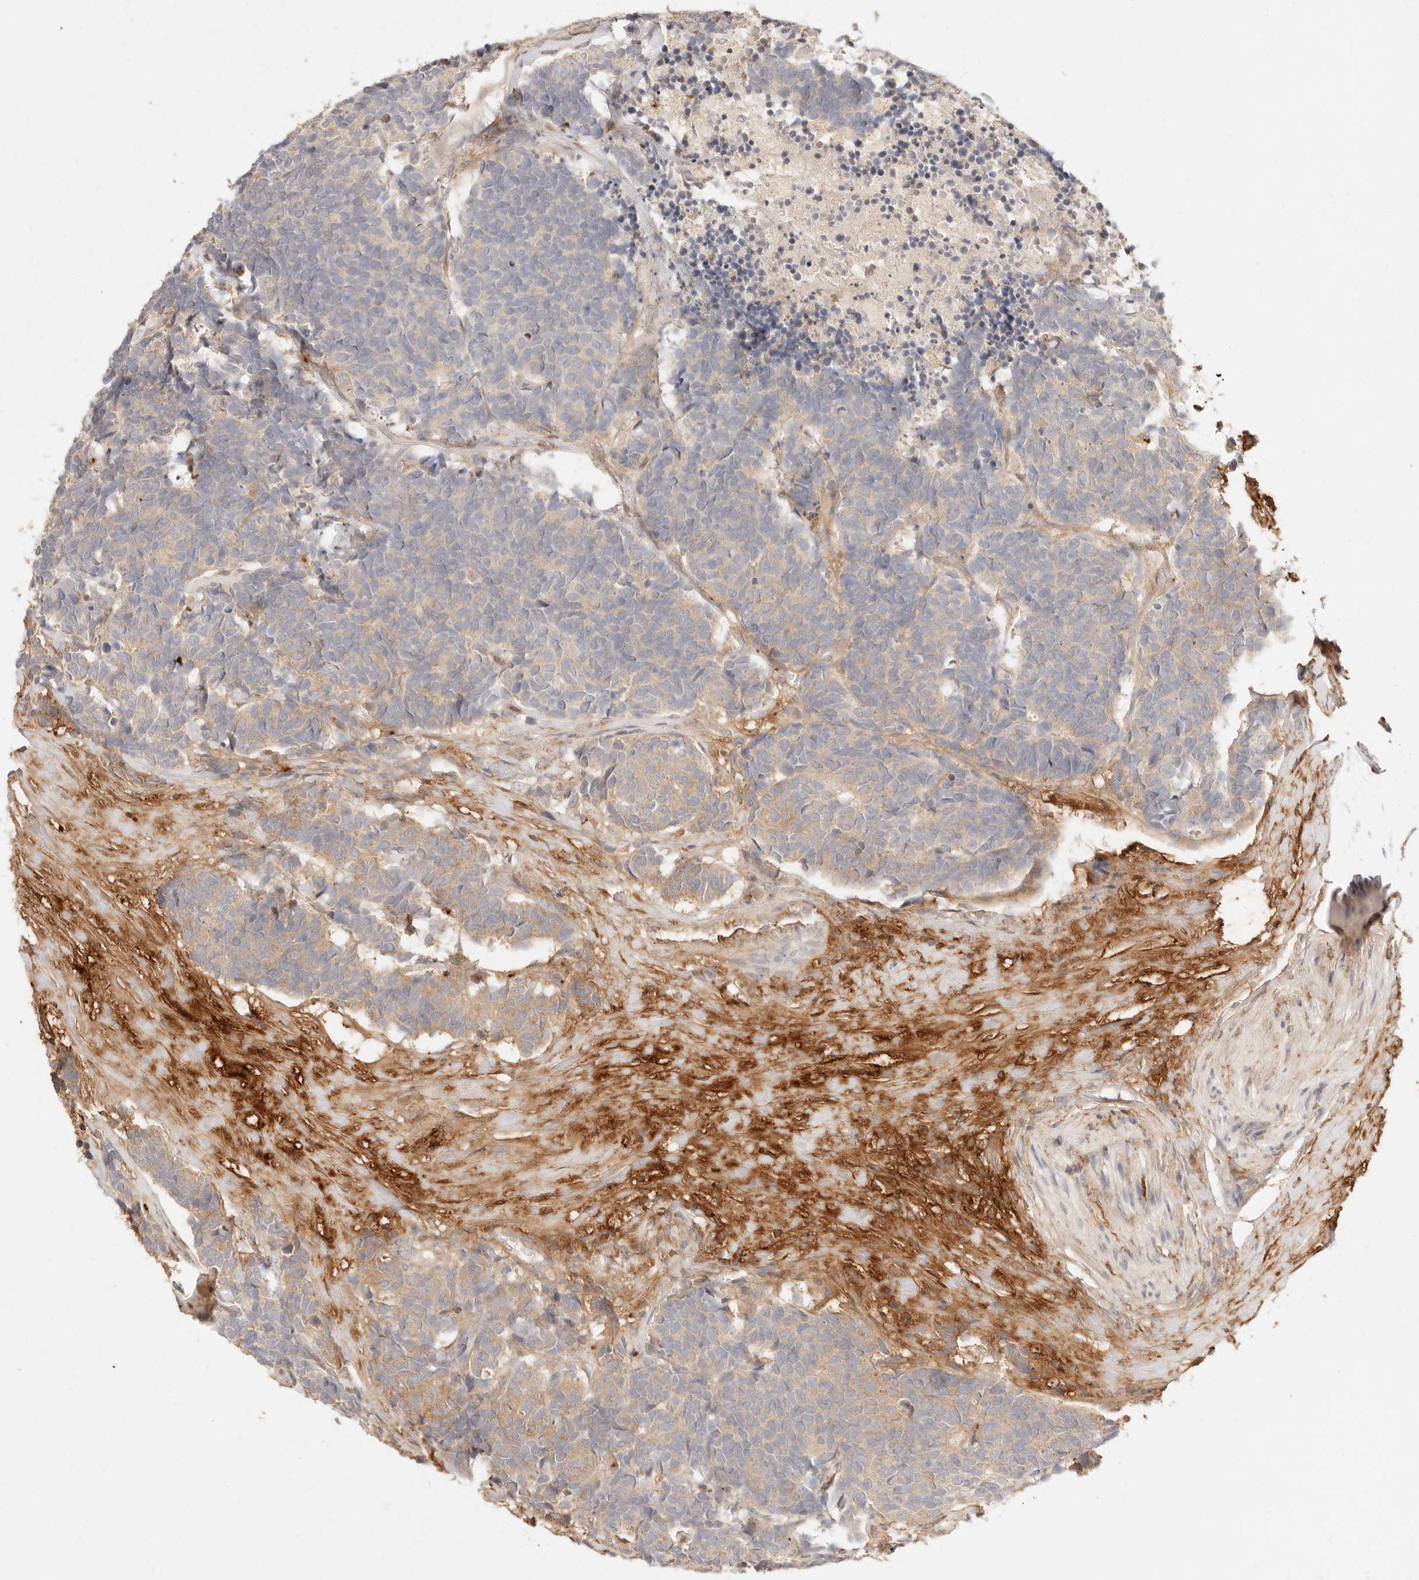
{"staining": {"intensity": "weak", "quantity": "25%-75%", "location": "cytoplasmic/membranous"}, "tissue": "carcinoid", "cell_type": "Tumor cells", "image_type": "cancer", "snomed": [{"axis": "morphology", "description": "Carcinoma, NOS"}, {"axis": "morphology", "description": "Carcinoid, malignant, NOS"}, {"axis": "topography", "description": "Urinary bladder"}], "caption": "The micrograph shows immunohistochemical staining of carcinoma. There is weak cytoplasmic/membranous positivity is appreciated in about 25%-75% of tumor cells.", "gene": "UBXN10", "patient": {"sex": "male", "age": 57}}